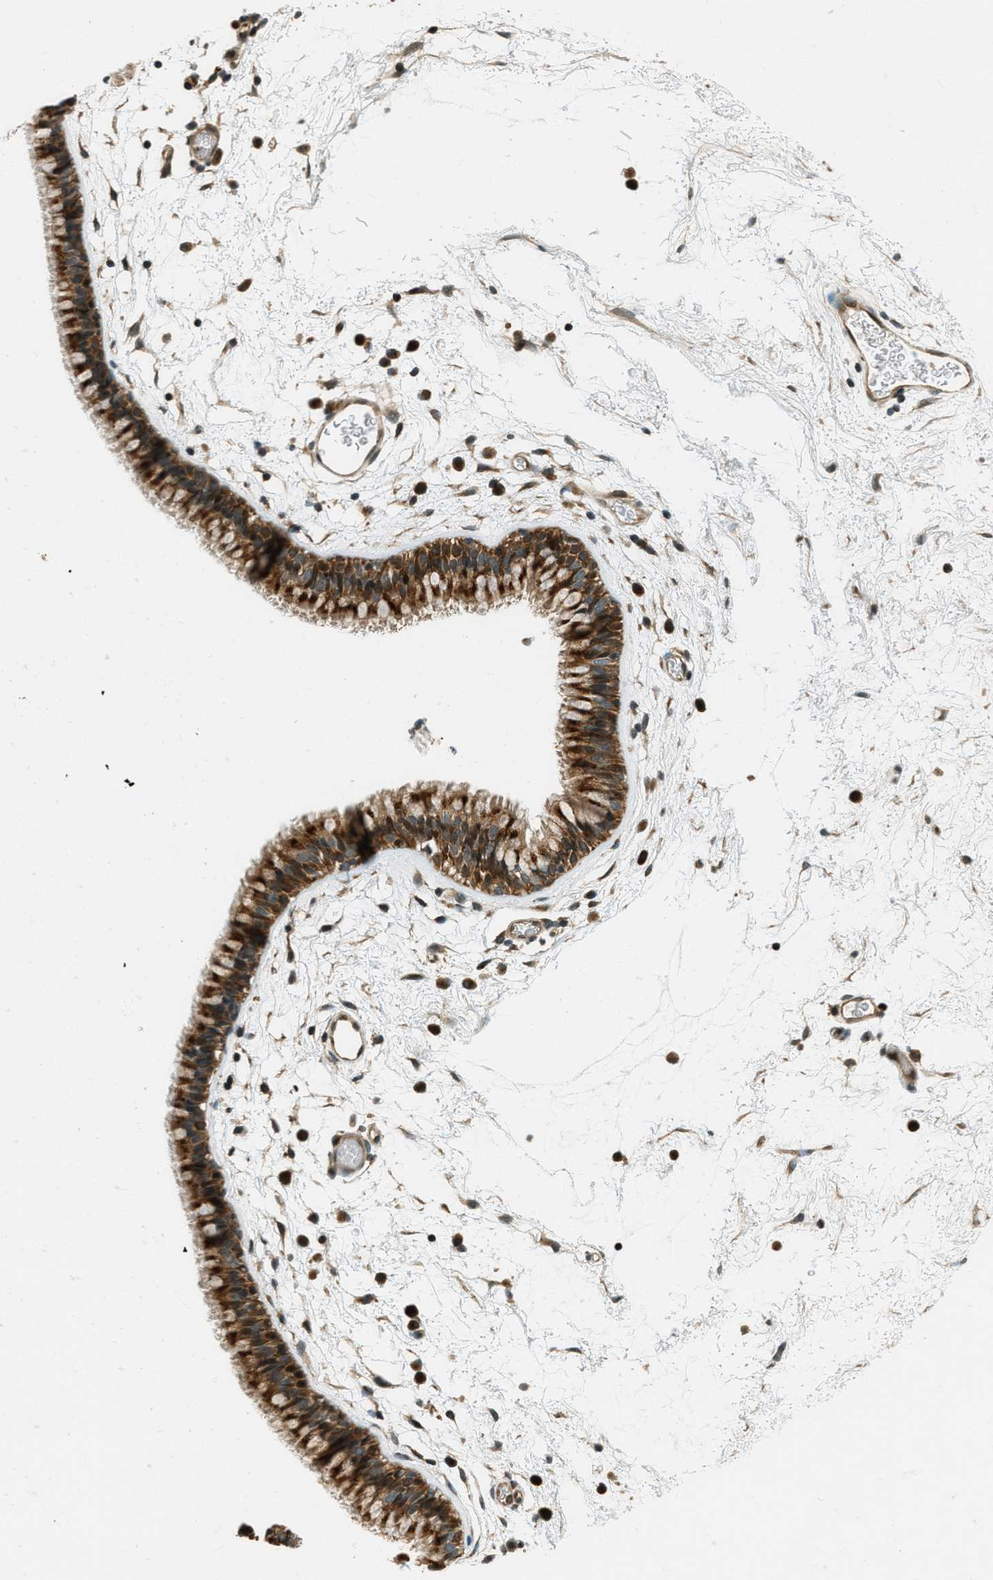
{"staining": {"intensity": "strong", "quantity": ">75%", "location": "cytoplasmic/membranous"}, "tissue": "nasopharynx", "cell_type": "Respiratory epithelial cells", "image_type": "normal", "snomed": [{"axis": "morphology", "description": "Normal tissue, NOS"}, {"axis": "morphology", "description": "Inflammation, NOS"}, {"axis": "topography", "description": "Nasopharynx"}], "caption": "Nasopharynx stained for a protein (brown) displays strong cytoplasmic/membranous positive positivity in approximately >75% of respiratory epithelial cells.", "gene": "PTPN23", "patient": {"sex": "male", "age": 48}}